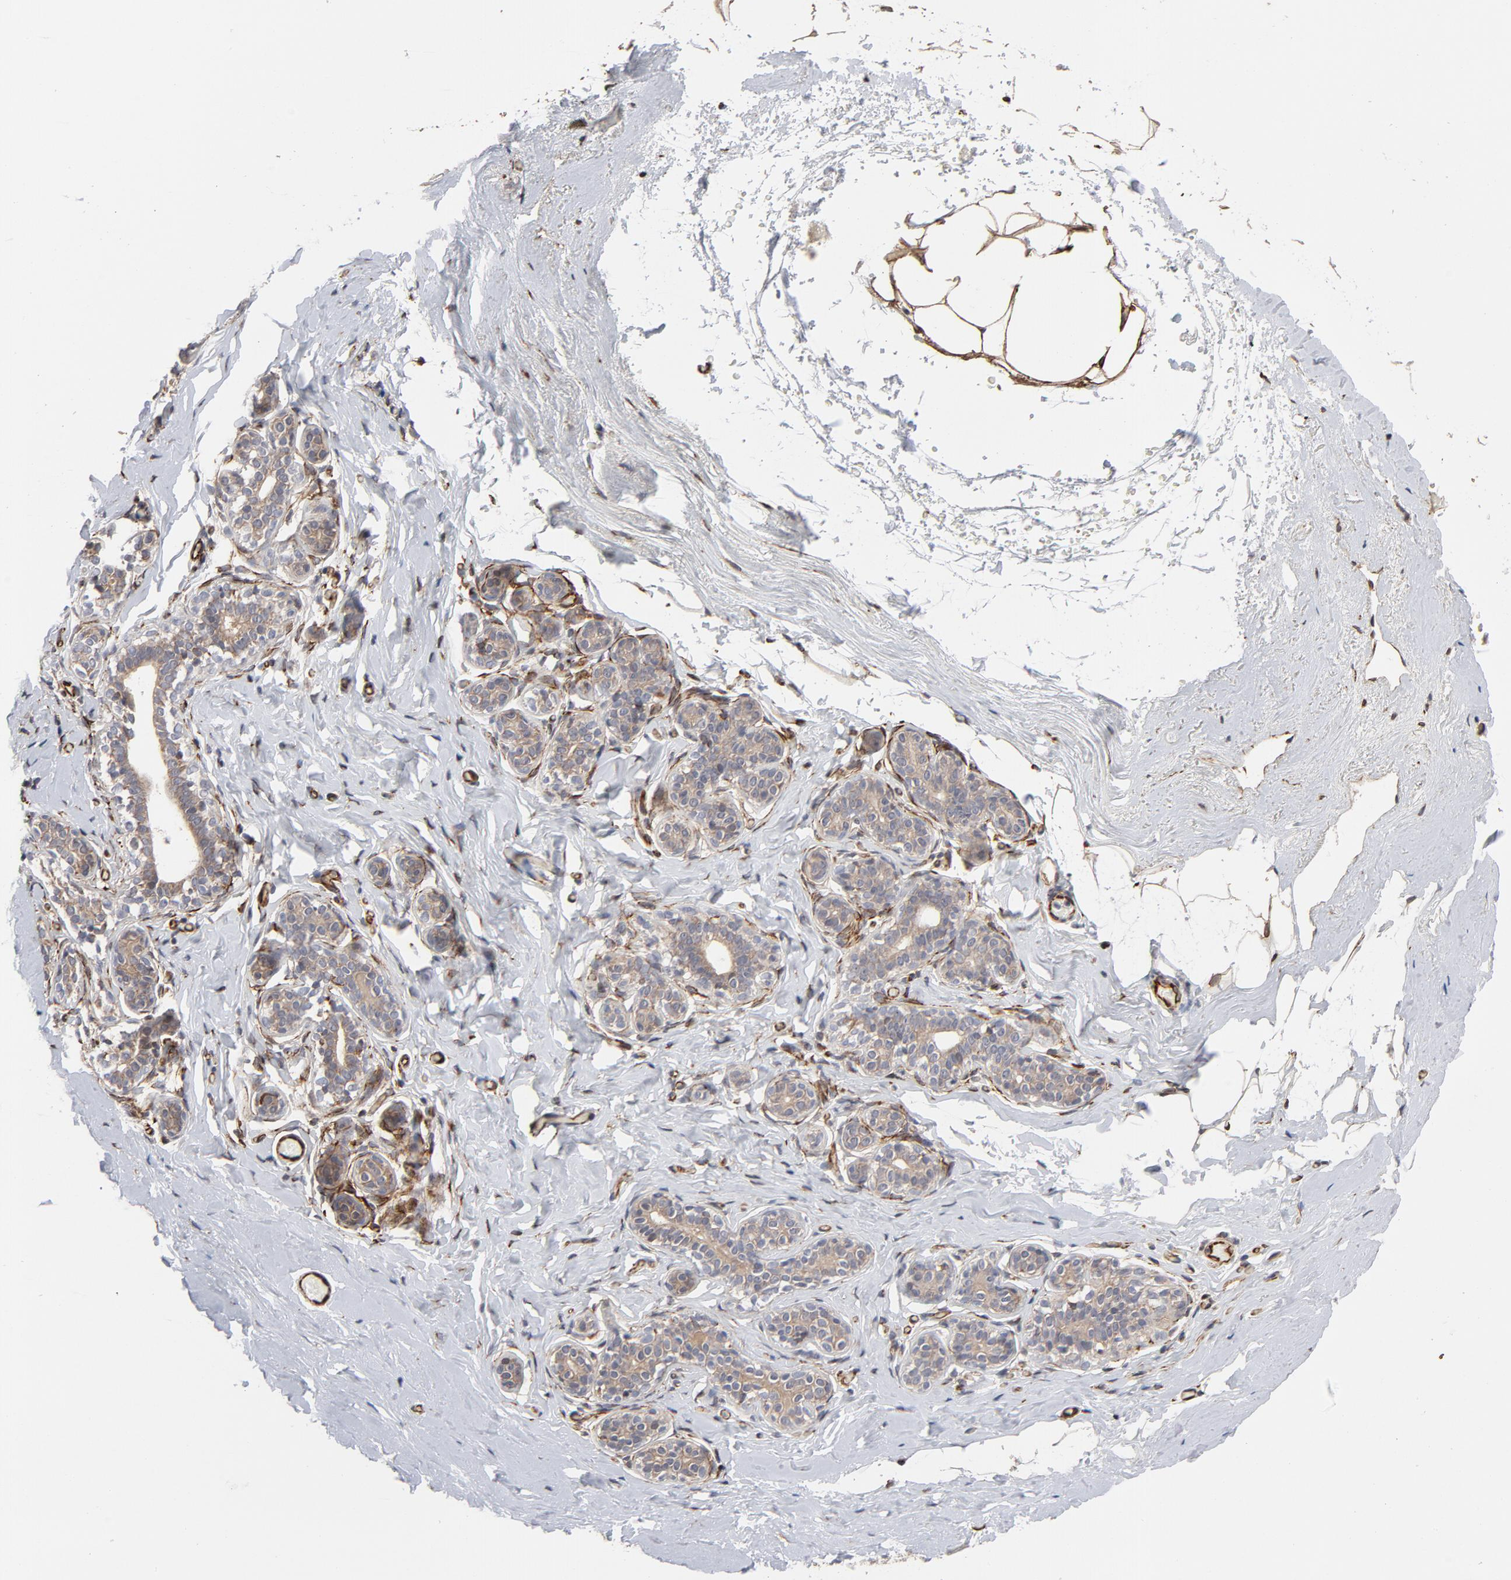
{"staining": {"intensity": "strong", "quantity": ">75%", "location": "cytoplasmic/membranous"}, "tissue": "breast", "cell_type": "Adipocytes", "image_type": "normal", "snomed": [{"axis": "morphology", "description": "Normal tissue, NOS"}, {"axis": "topography", "description": "Breast"}, {"axis": "topography", "description": "Soft tissue"}], "caption": "Breast stained with DAB IHC displays high levels of strong cytoplasmic/membranous positivity in about >75% of adipocytes. The staining was performed using DAB, with brown indicating positive protein expression. Nuclei are stained blue with hematoxylin.", "gene": "DNAAF2", "patient": {"sex": "female", "age": 75}}